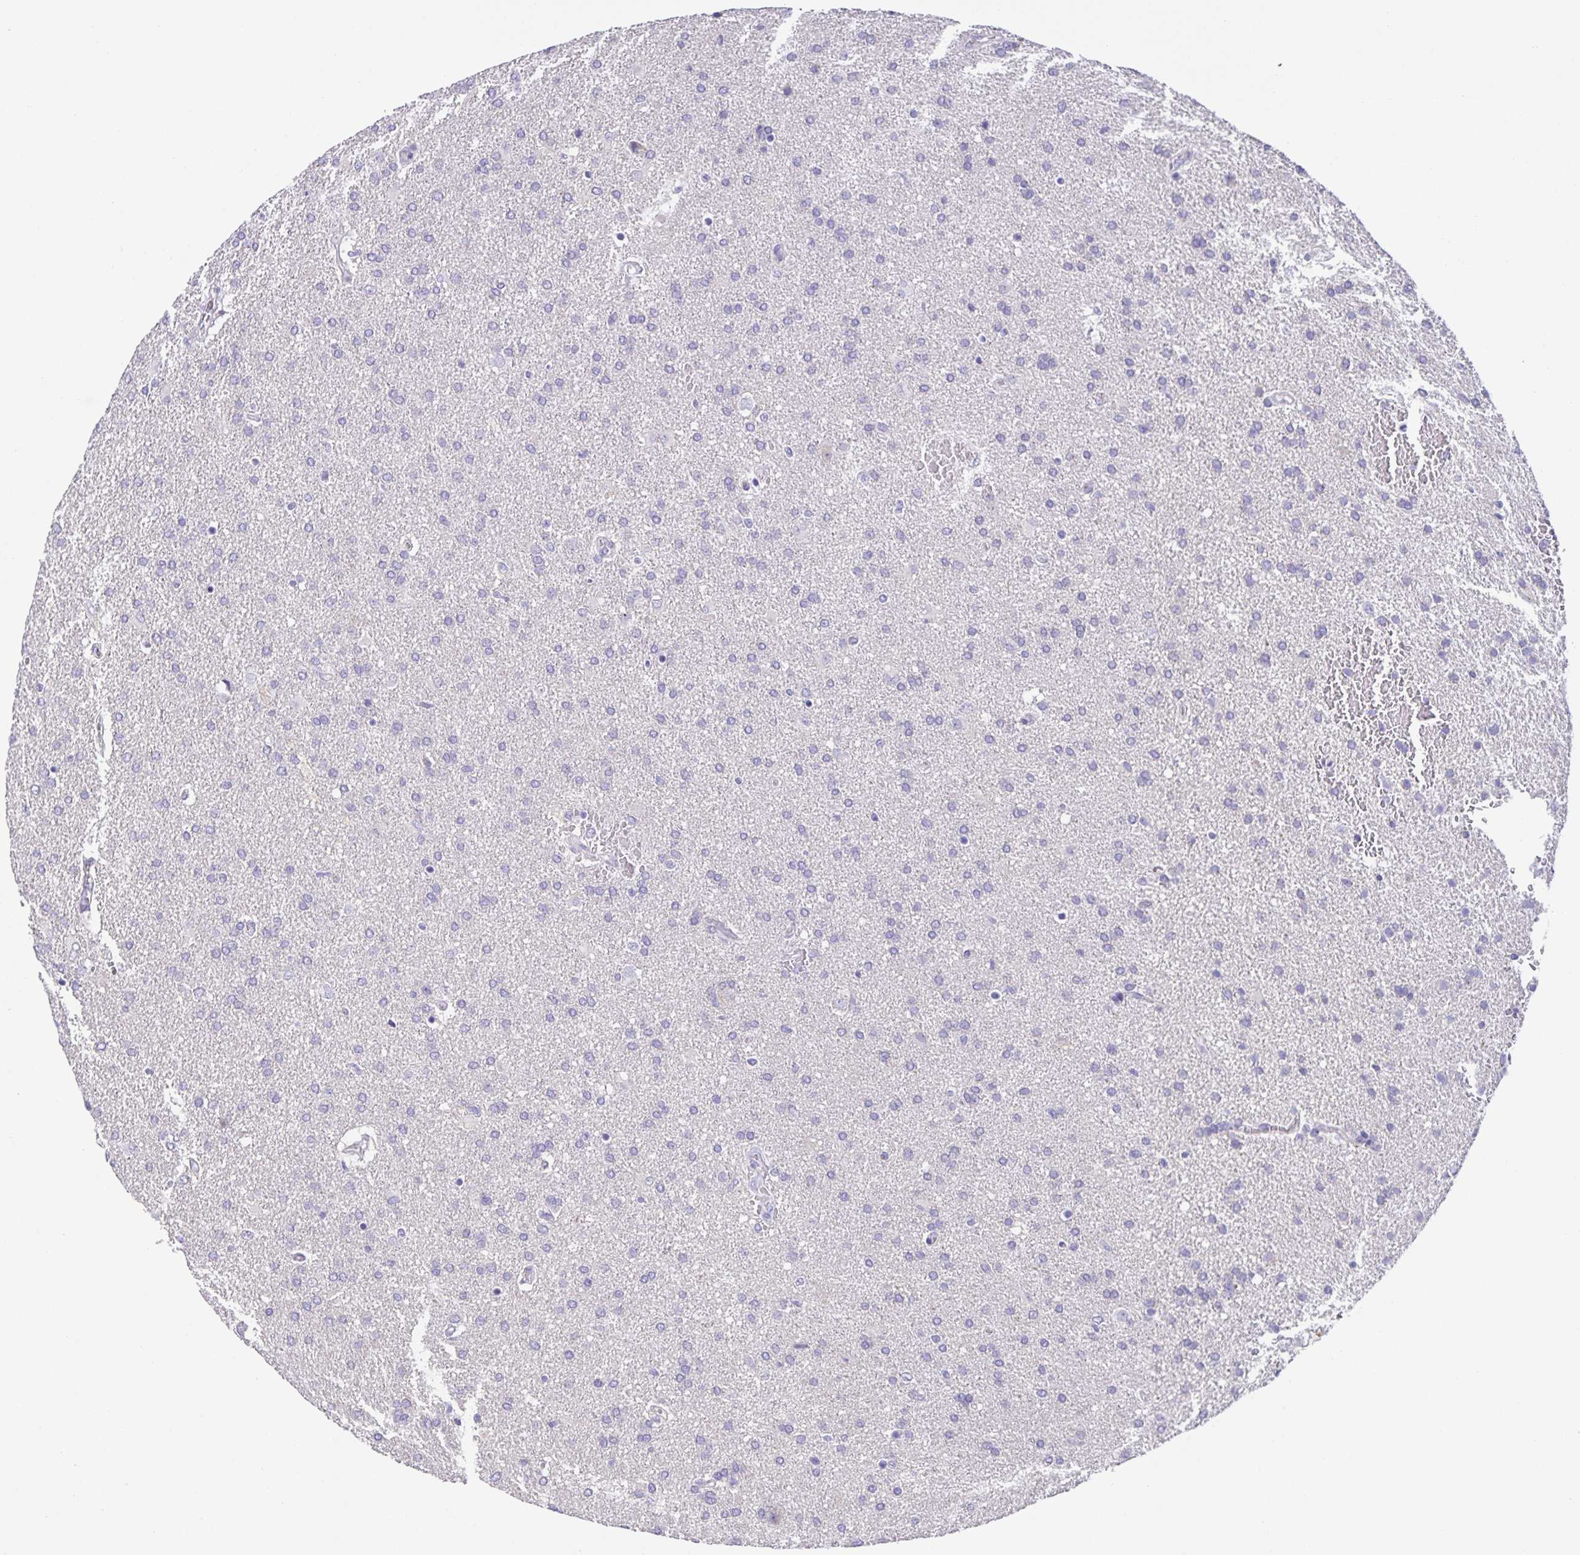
{"staining": {"intensity": "negative", "quantity": "none", "location": "none"}, "tissue": "glioma", "cell_type": "Tumor cells", "image_type": "cancer", "snomed": [{"axis": "morphology", "description": "Glioma, malignant, High grade"}, {"axis": "topography", "description": "Brain"}], "caption": "Immunohistochemical staining of human high-grade glioma (malignant) exhibits no significant positivity in tumor cells.", "gene": "PRR36", "patient": {"sex": "male", "age": 68}}